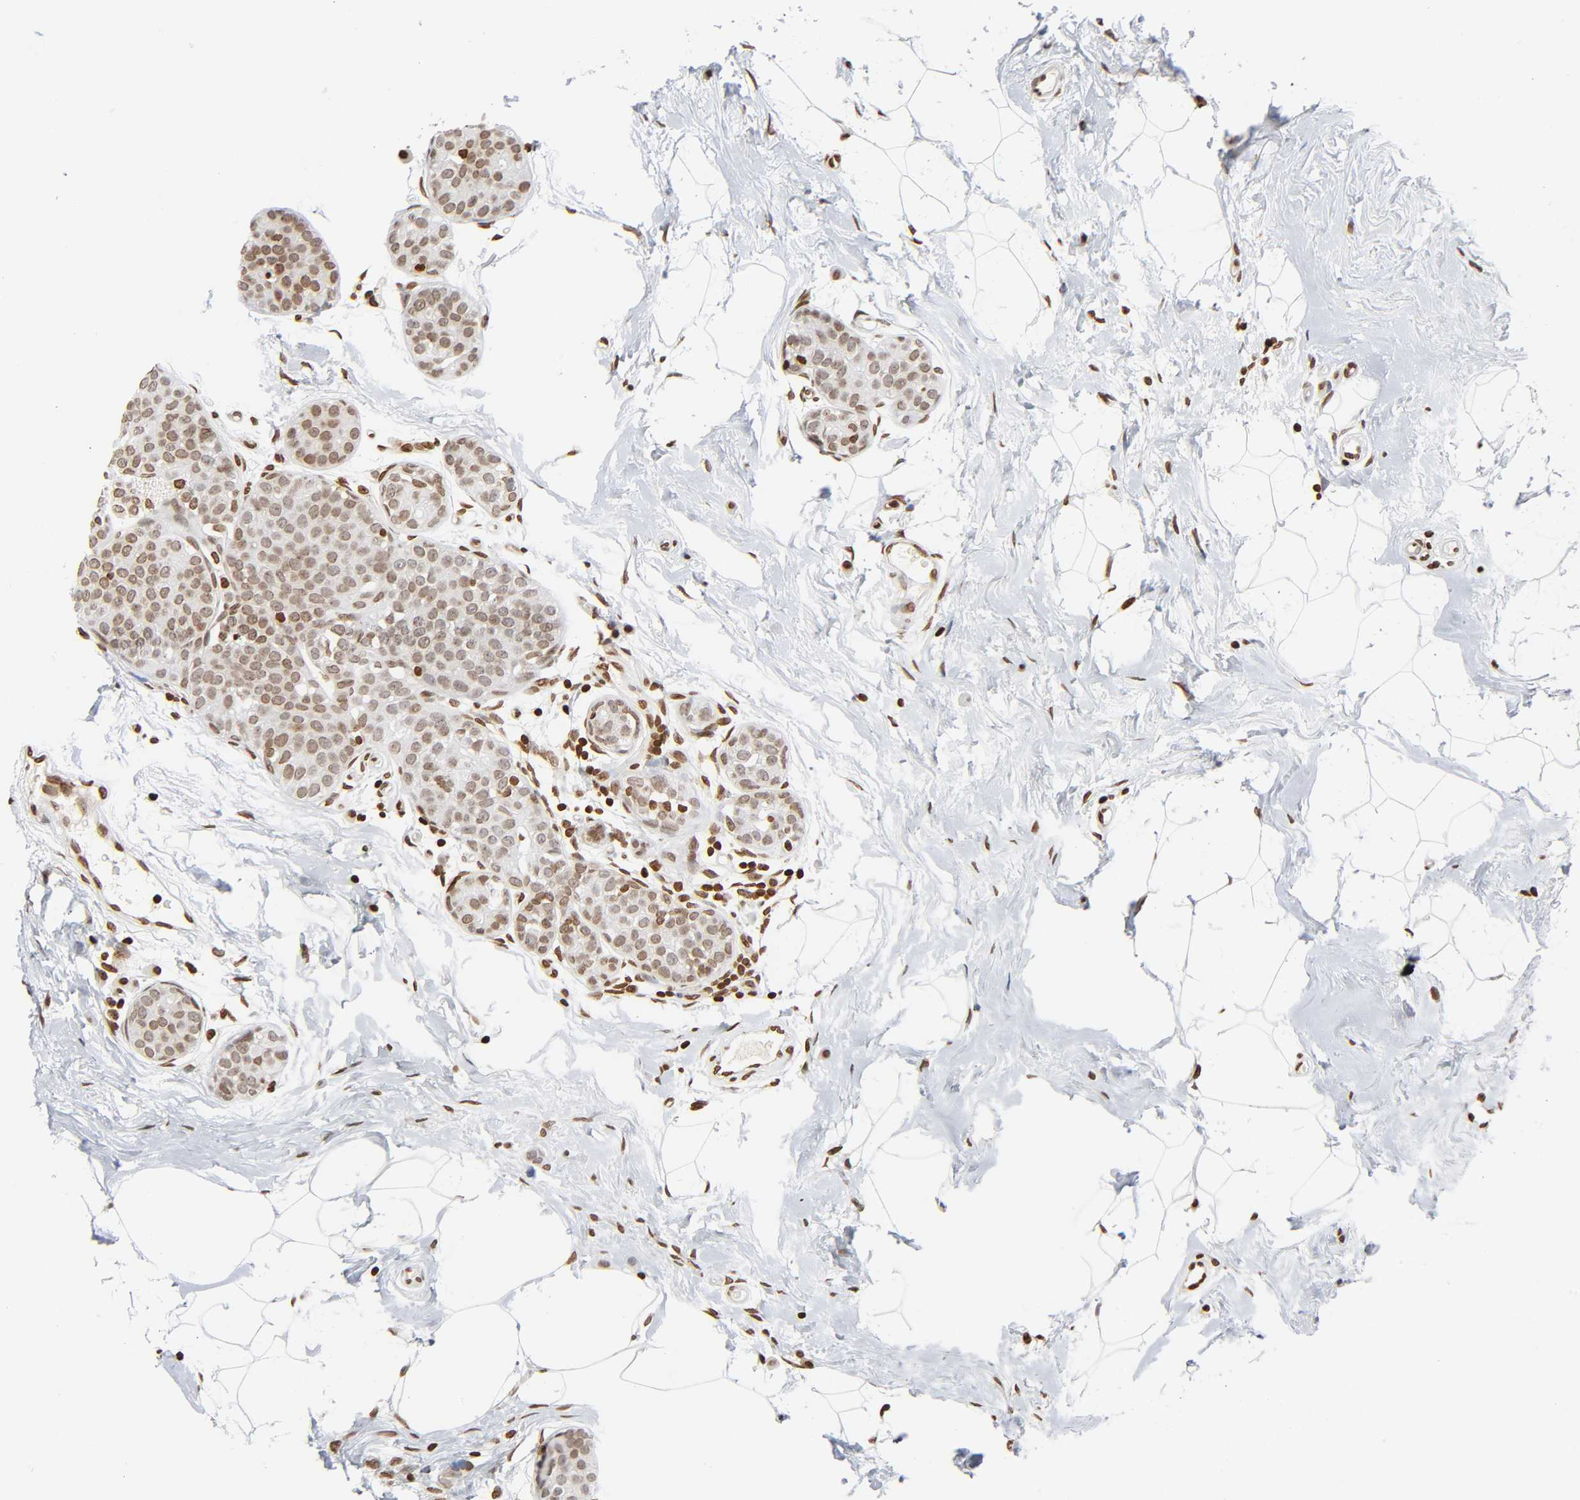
{"staining": {"intensity": "moderate", "quantity": ">75%", "location": "nuclear"}, "tissue": "breast cancer", "cell_type": "Tumor cells", "image_type": "cancer", "snomed": [{"axis": "morphology", "description": "Lobular carcinoma, in situ"}, {"axis": "morphology", "description": "Lobular carcinoma"}, {"axis": "topography", "description": "Breast"}], "caption": "Immunohistochemistry (IHC) of breast cancer shows medium levels of moderate nuclear staining in about >75% of tumor cells. Nuclei are stained in blue.", "gene": "HOXA6", "patient": {"sex": "female", "age": 41}}